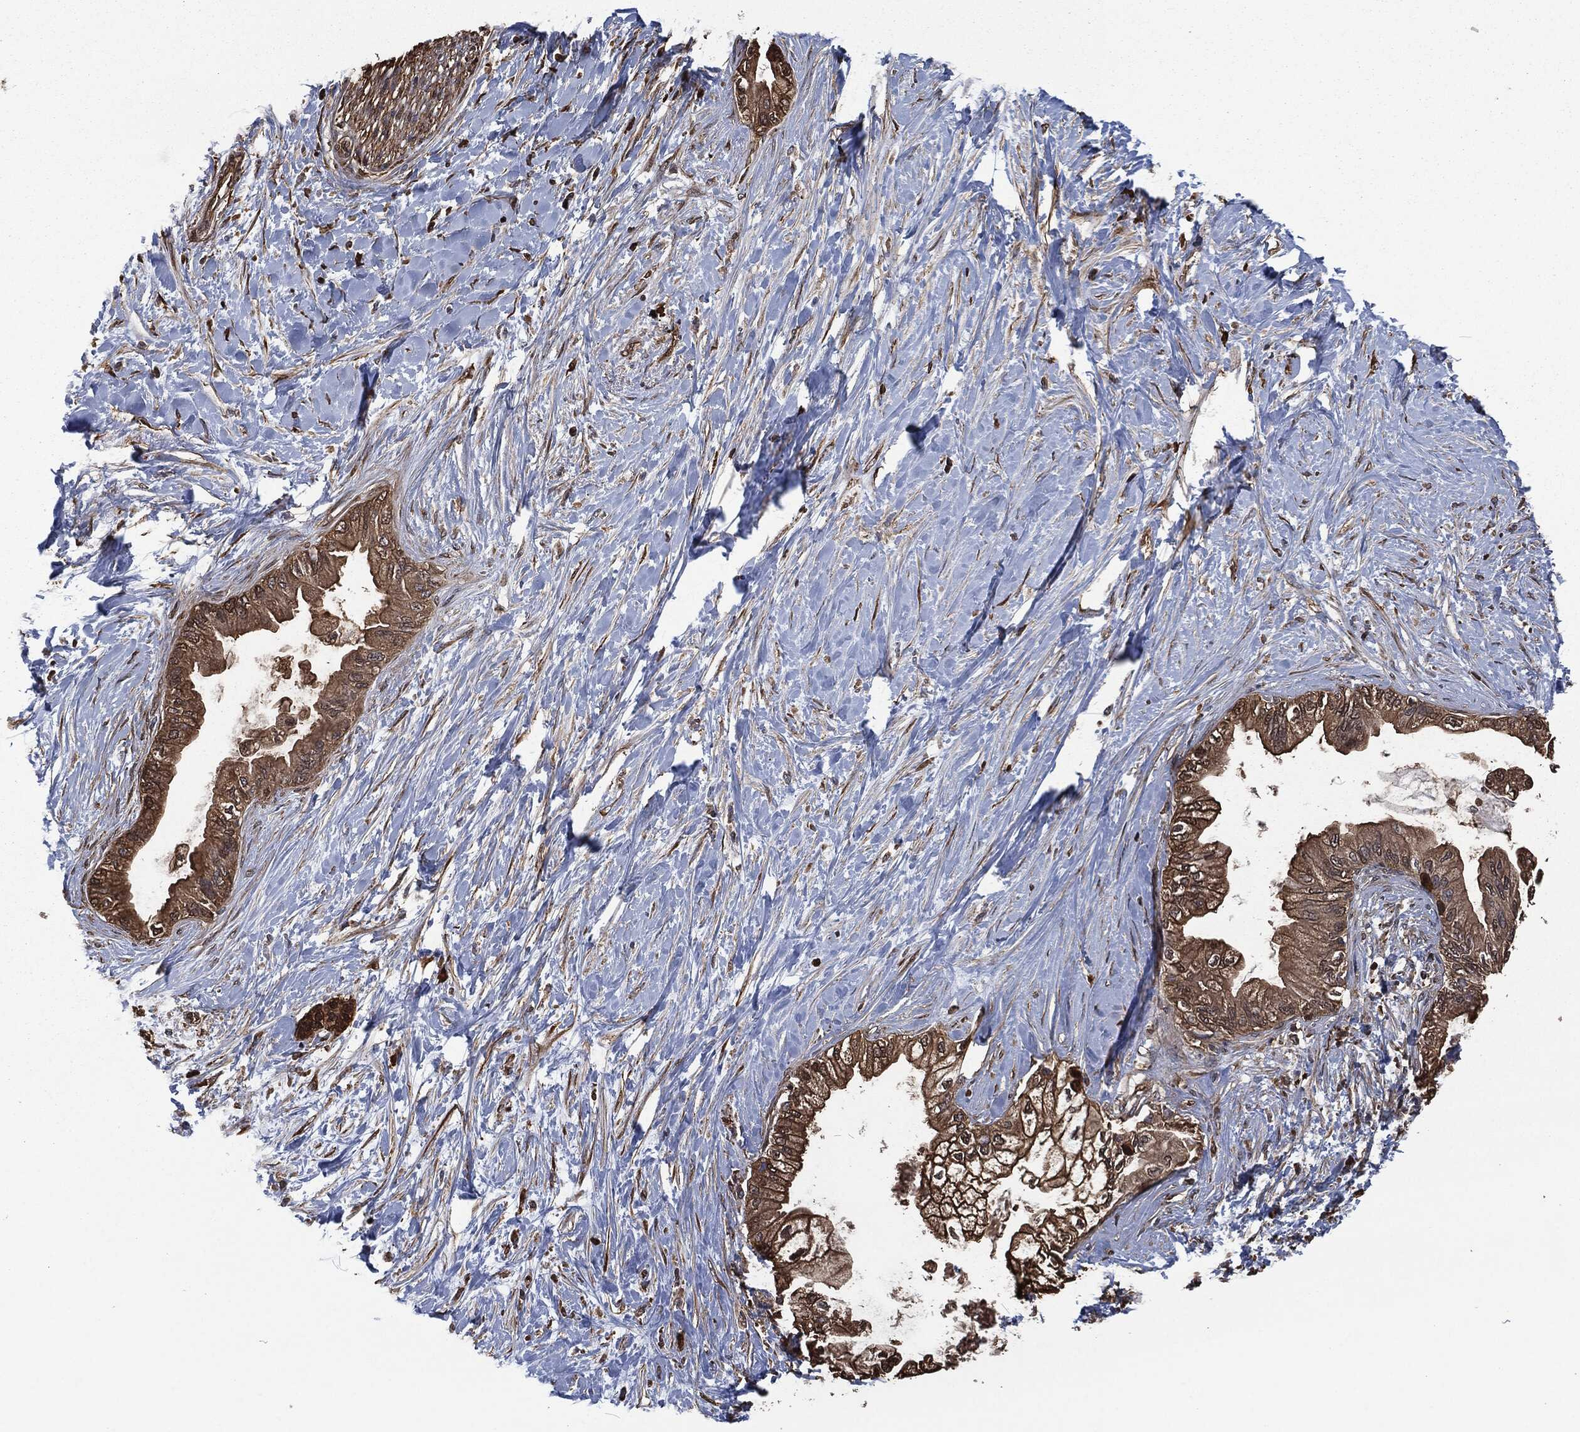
{"staining": {"intensity": "strong", "quantity": ">75%", "location": "cytoplasmic/membranous"}, "tissue": "pancreatic cancer", "cell_type": "Tumor cells", "image_type": "cancer", "snomed": [{"axis": "morphology", "description": "Normal tissue, NOS"}, {"axis": "morphology", "description": "Adenocarcinoma, NOS"}, {"axis": "topography", "description": "Pancreas"}, {"axis": "topography", "description": "Duodenum"}], "caption": "This photomicrograph shows IHC staining of human pancreatic cancer (adenocarcinoma), with high strong cytoplasmic/membranous staining in about >75% of tumor cells.", "gene": "PRDX4", "patient": {"sex": "female", "age": 60}}